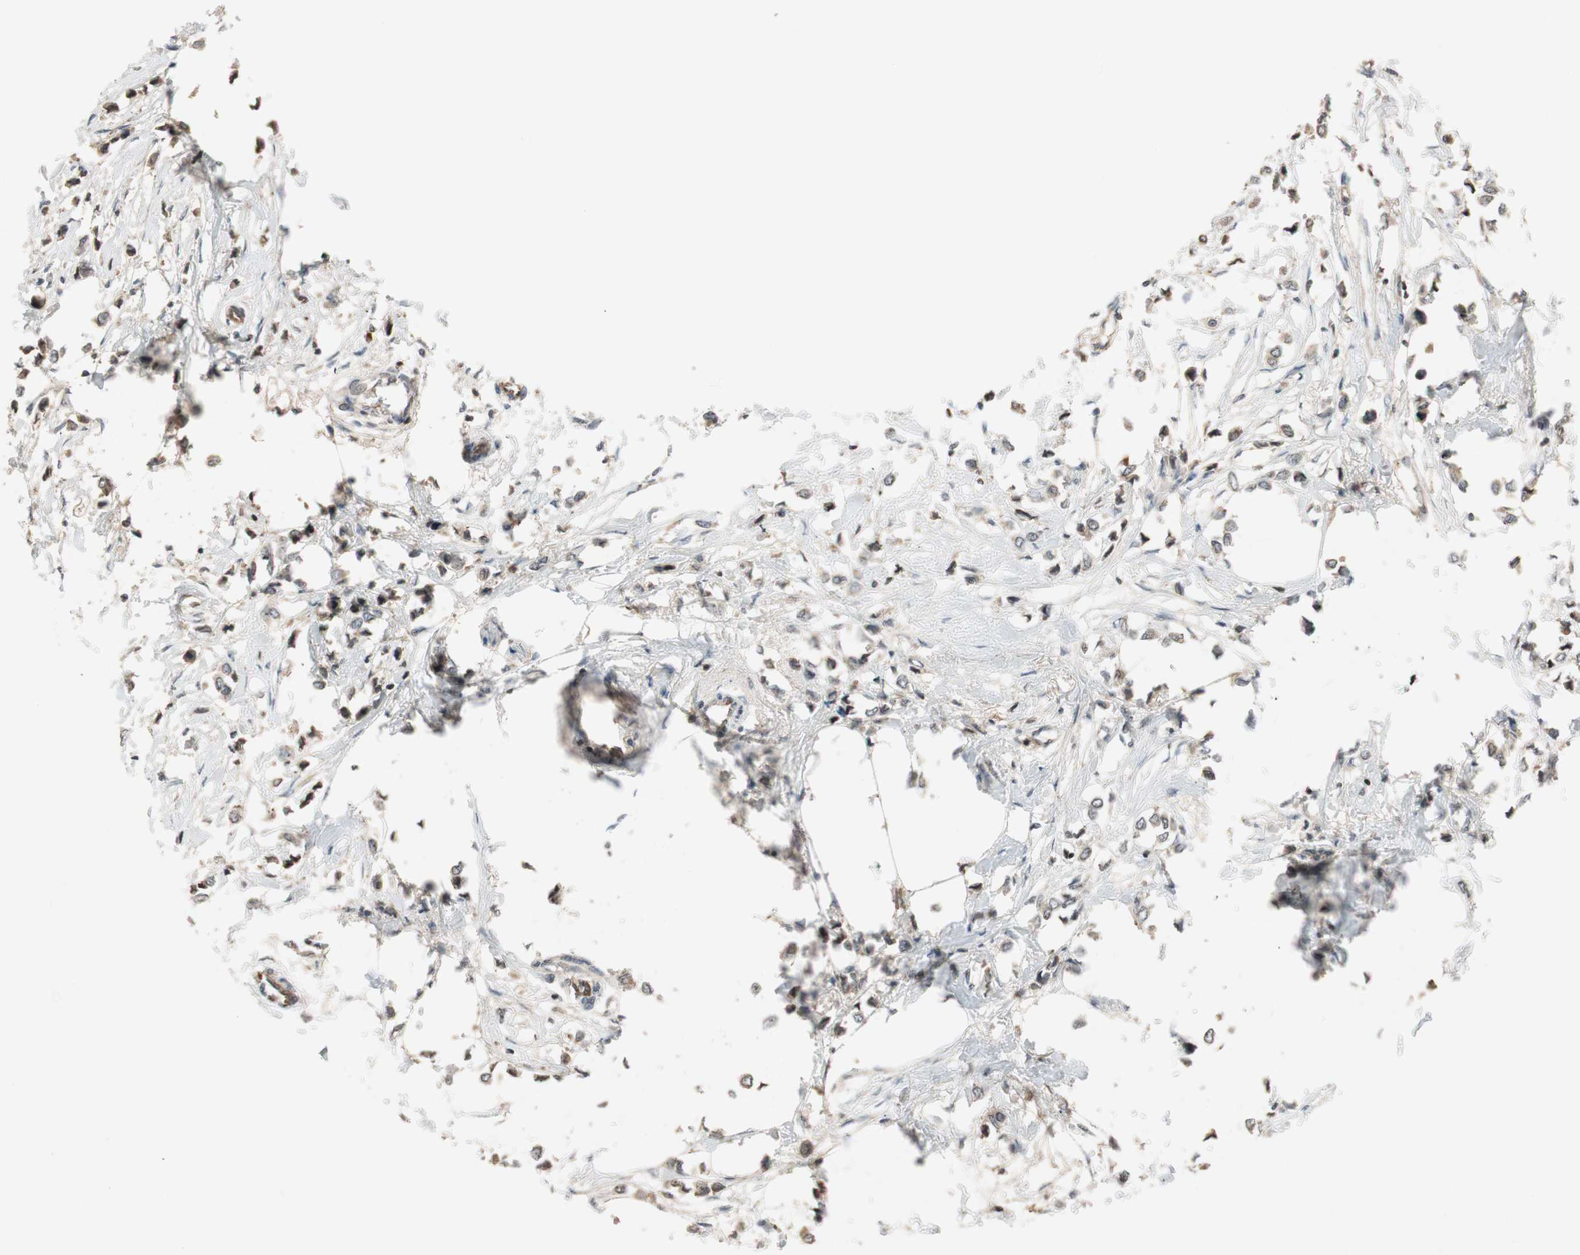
{"staining": {"intensity": "weak", "quantity": "25%-75%", "location": "cytoplasmic/membranous"}, "tissue": "breast cancer", "cell_type": "Tumor cells", "image_type": "cancer", "snomed": [{"axis": "morphology", "description": "Lobular carcinoma"}, {"axis": "topography", "description": "Breast"}], "caption": "Protein analysis of breast cancer (lobular carcinoma) tissue demonstrates weak cytoplasmic/membranous expression in approximately 25%-75% of tumor cells.", "gene": "GCLM", "patient": {"sex": "female", "age": 51}}